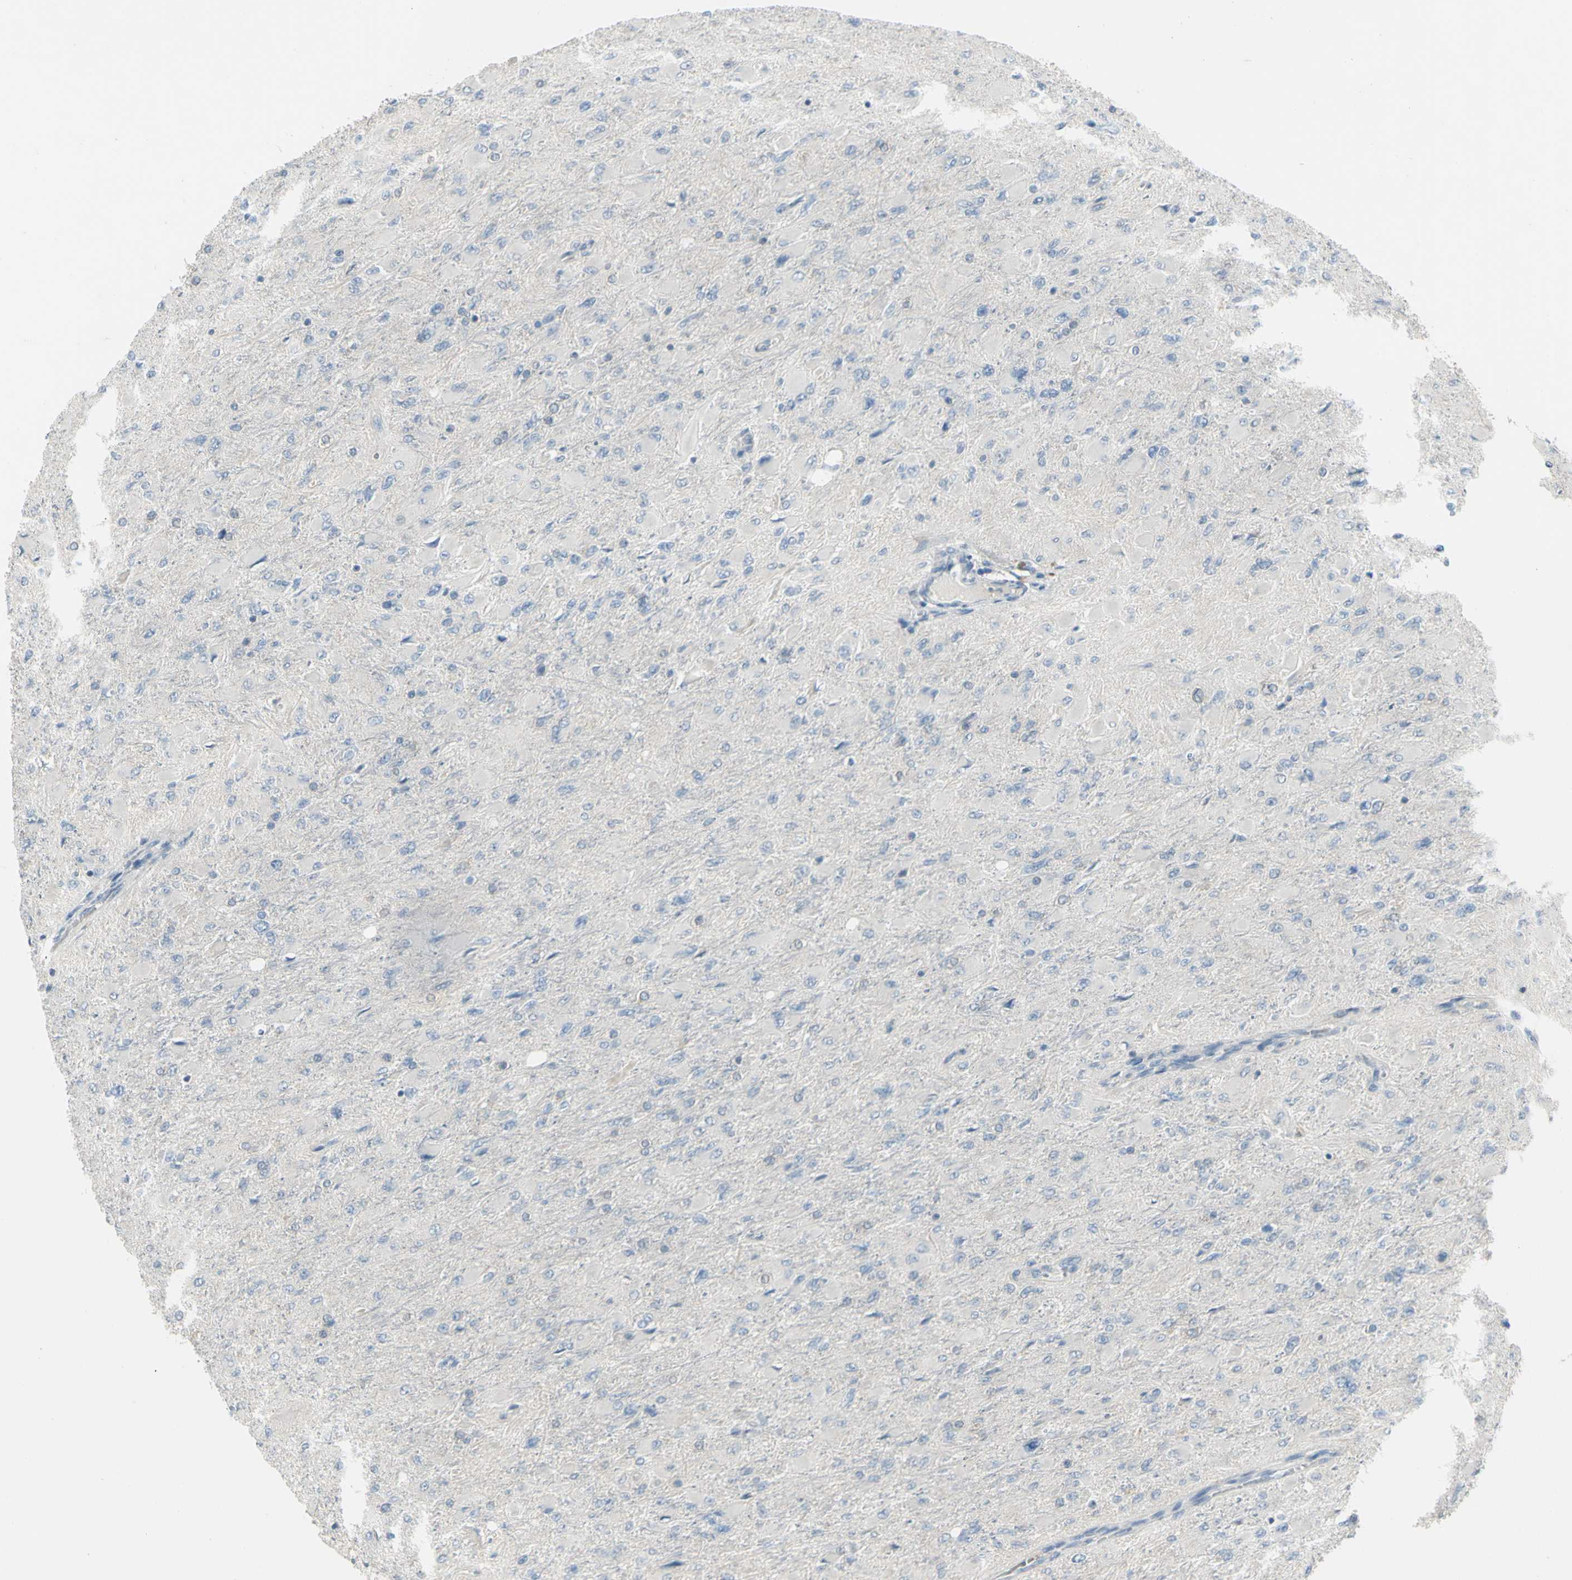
{"staining": {"intensity": "negative", "quantity": "none", "location": "none"}, "tissue": "glioma", "cell_type": "Tumor cells", "image_type": "cancer", "snomed": [{"axis": "morphology", "description": "Glioma, malignant, High grade"}, {"axis": "topography", "description": "Cerebral cortex"}], "caption": "DAB (3,3'-diaminobenzidine) immunohistochemical staining of human malignant high-grade glioma displays no significant expression in tumor cells. Nuclei are stained in blue.", "gene": "CCNB2", "patient": {"sex": "female", "age": 36}}